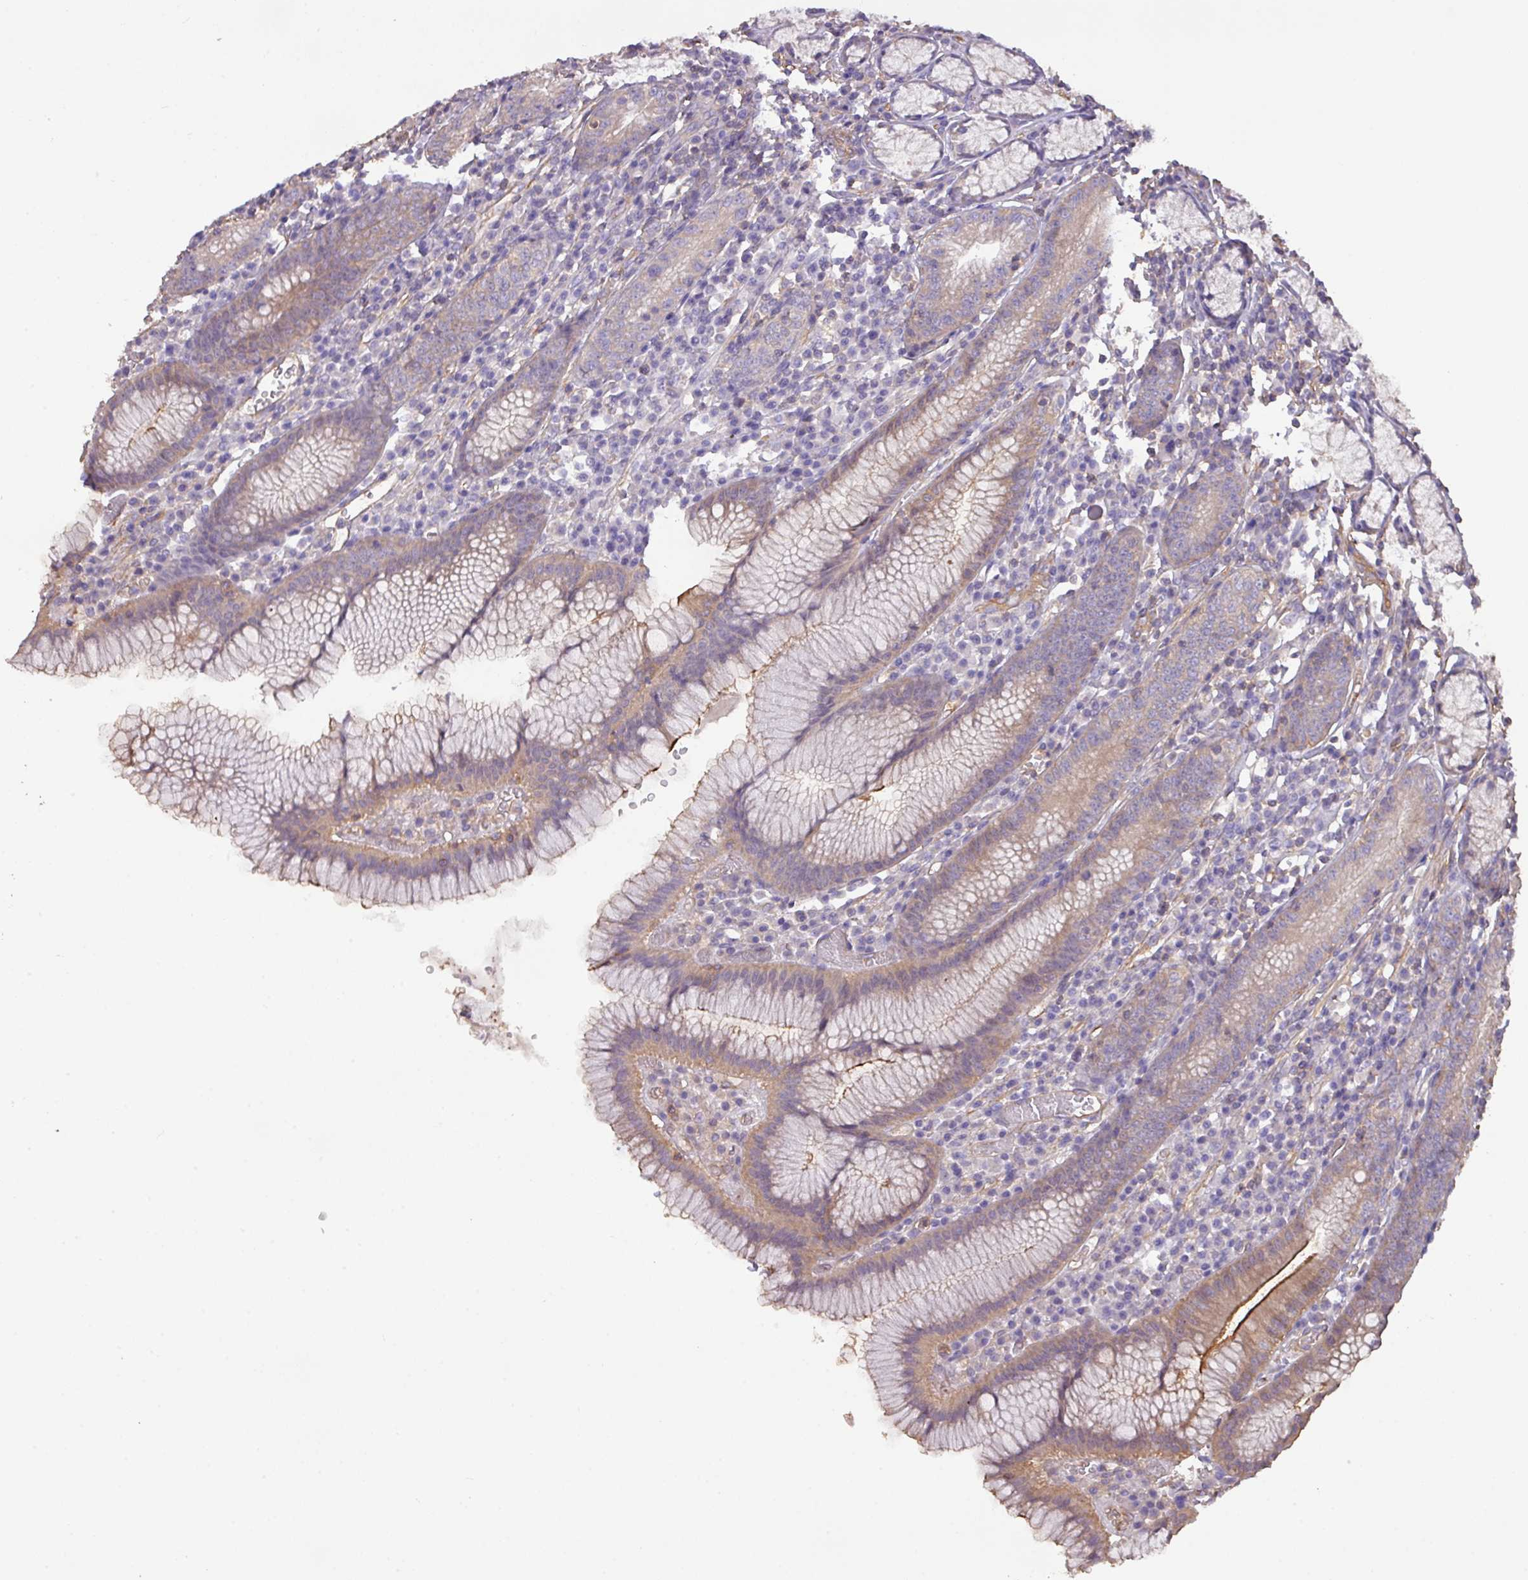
{"staining": {"intensity": "moderate", "quantity": "<25%", "location": "cytoplasmic/membranous"}, "tissue": "stomach", "cell_type": "Glandular cells", "image_type": "normal", "snomed": [{"axis": "morphology", "description": "Normal tissue, NOS"}, {"axis": "topography", "description": "Stomach"}], "caption": "Immunohistochemistry of benign human stomach demonstrates low levels of moderate cytoplasmic/membranous positivity in approximately <25% of glandular cells. Immunohistochemistry stains the protein of interest in brown and the nuclei are stained blue.", "gene": "CALML4", "patient": {"sex": "male", "age": 55}}